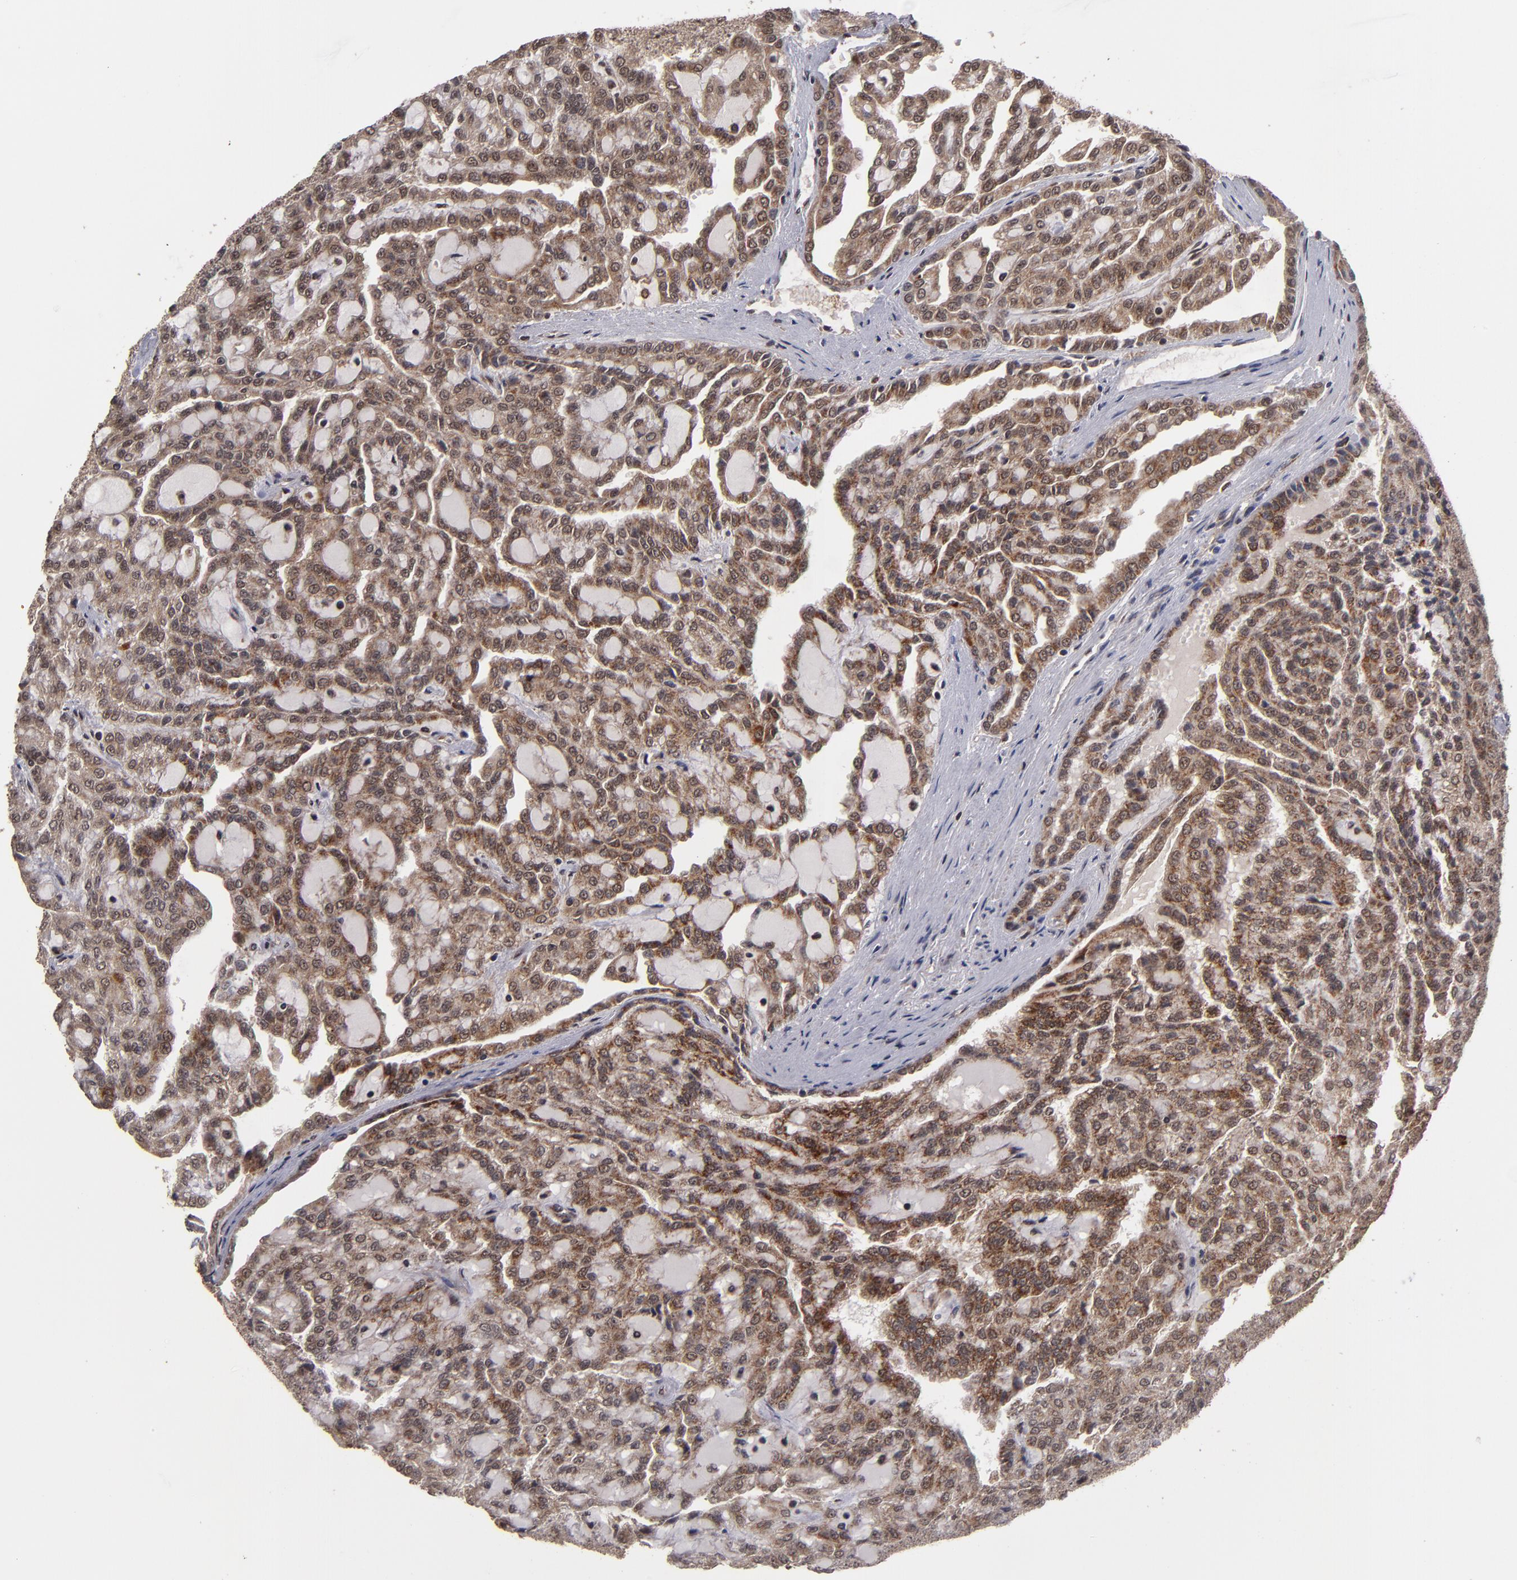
{"staining": {"intensity": "moderate", "quantity": ">75%", "location": "cytoplasmic/membranous"}, "tissue": "renal cancer", "cell_type": "Tumor cells", "image_type": "cancer", "snomed": [{"axis": "morphology", "description": "Adenocarcinoma, NOS"}, {"axis": "topography", "description": "Kidney"}], "caption": "Moderate cytoplasmic/membranous expression is seen in approximately >75% of tumor cells in renal adenocarcinoma.", "gene": "CUL5", "patient": {"sex": "male", "age": 63}}